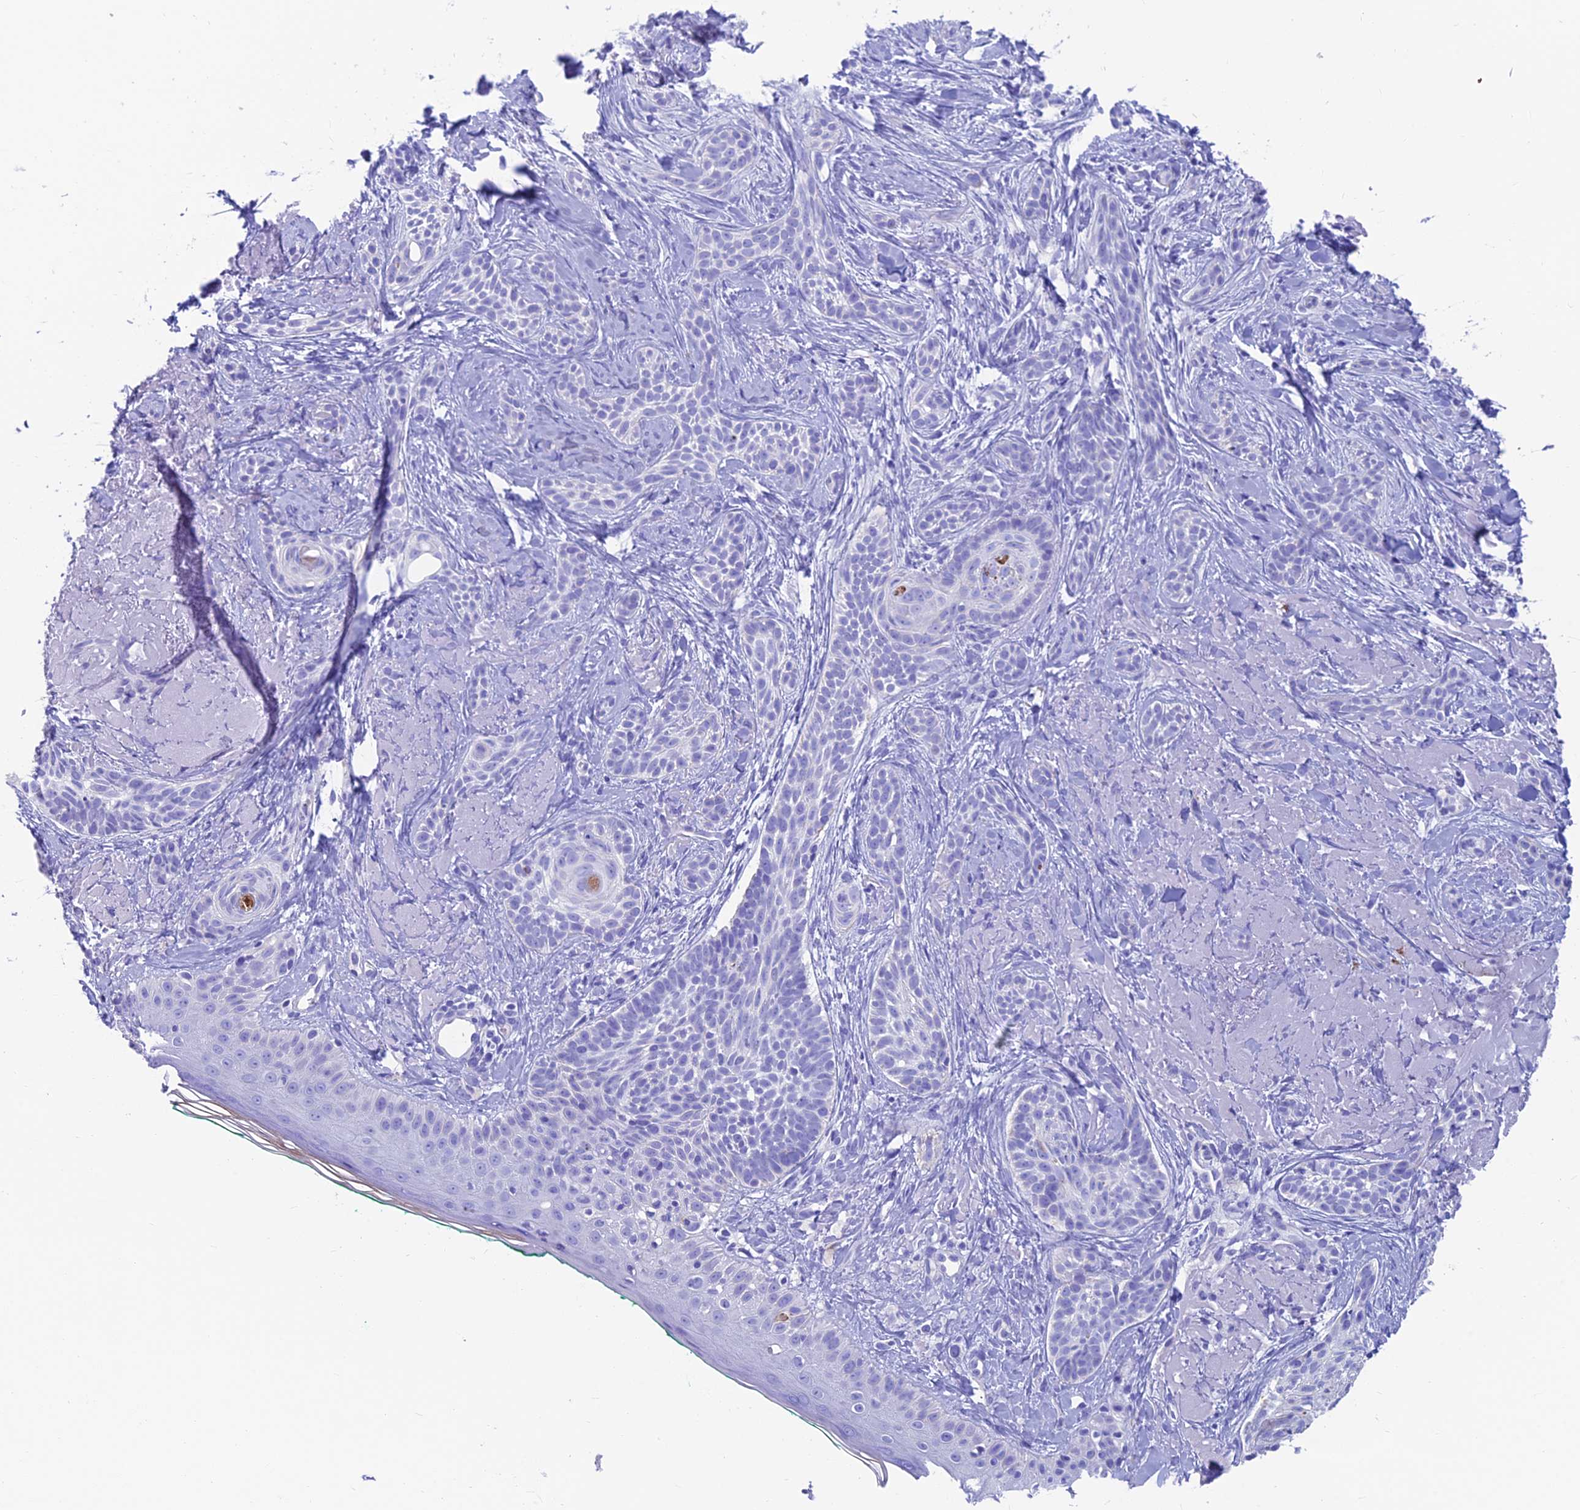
{"staining": {"intensity": "negative", "quantity": "none", "location": "none"}, "tissue": "skin cancer", "cell_type": "Tumor cells", "image_type": "cancer", "snomed": [{"axis": "morphology", "description": "Basal cell carcinoma"}, {"axis": "topography", "description": "Skin"}], "caption": "DAB immunohistochemical staining of human skin cancer displays no significant positivity in tumor cells.", "gene": "GNG11", "patient": {"sex": "male", "age": 71}}